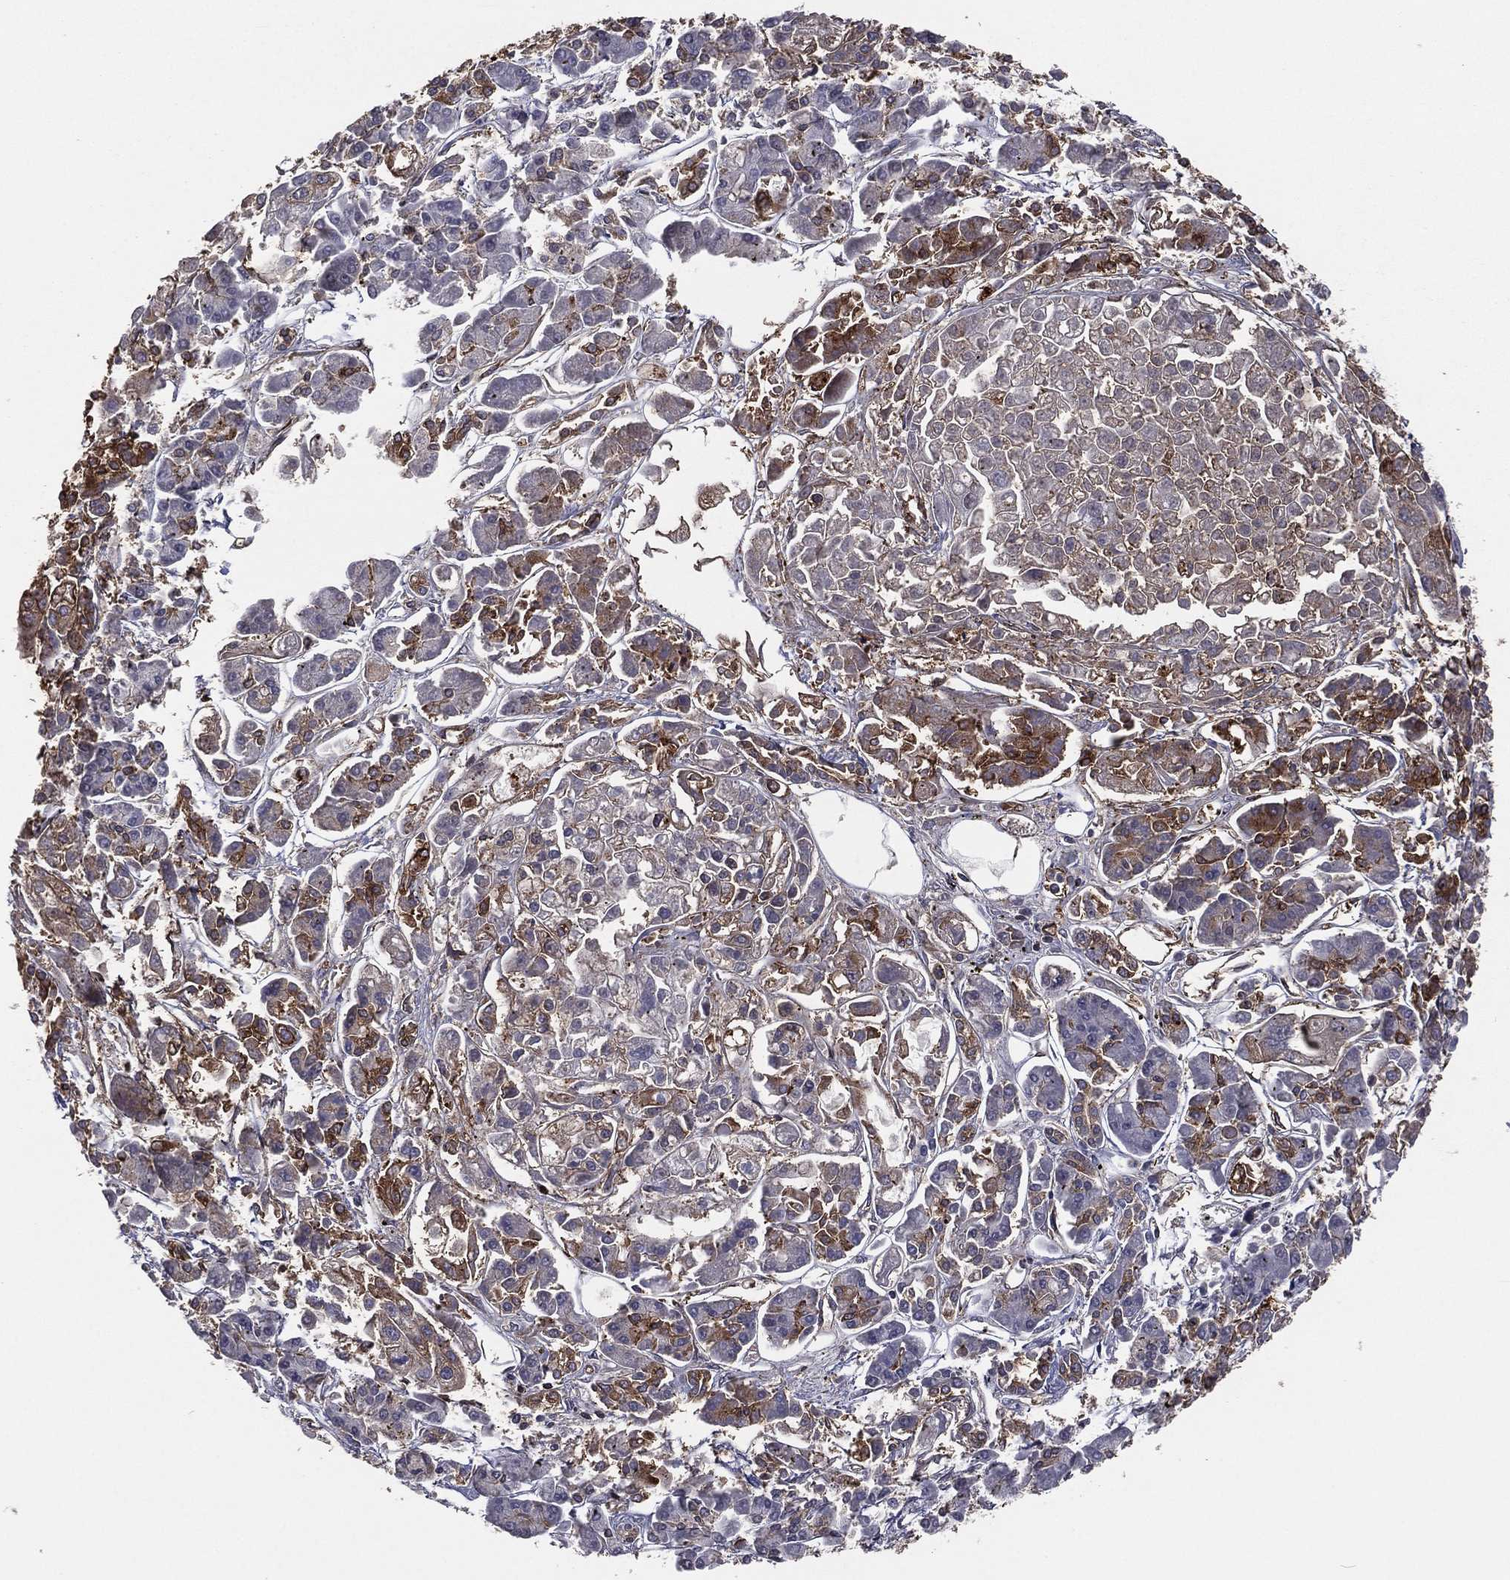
{"staining": {"intensity": "moderate", "quantity": "25%-75%", "location": "cytoplasmic/membranous"}, "tissue": "pancreatic cancer", "cell_type": "Tumor cells", "image_type": "cancer", "snomed": [{"axis": "morphology", "description": "Adenocarcinoma, NOS"}, {"axis": "topography", "description": "Pancreas"}], "caption": "Immunohistochemical staining of human pancreatic cancer (adenocarcinoma) demonstrates moderate cytoplasmic/membranous protein expression in approximately 25%-75% of tumor cells.", "gene": "GPALPP1", "patient": {"sex": "male", "age": 85}}